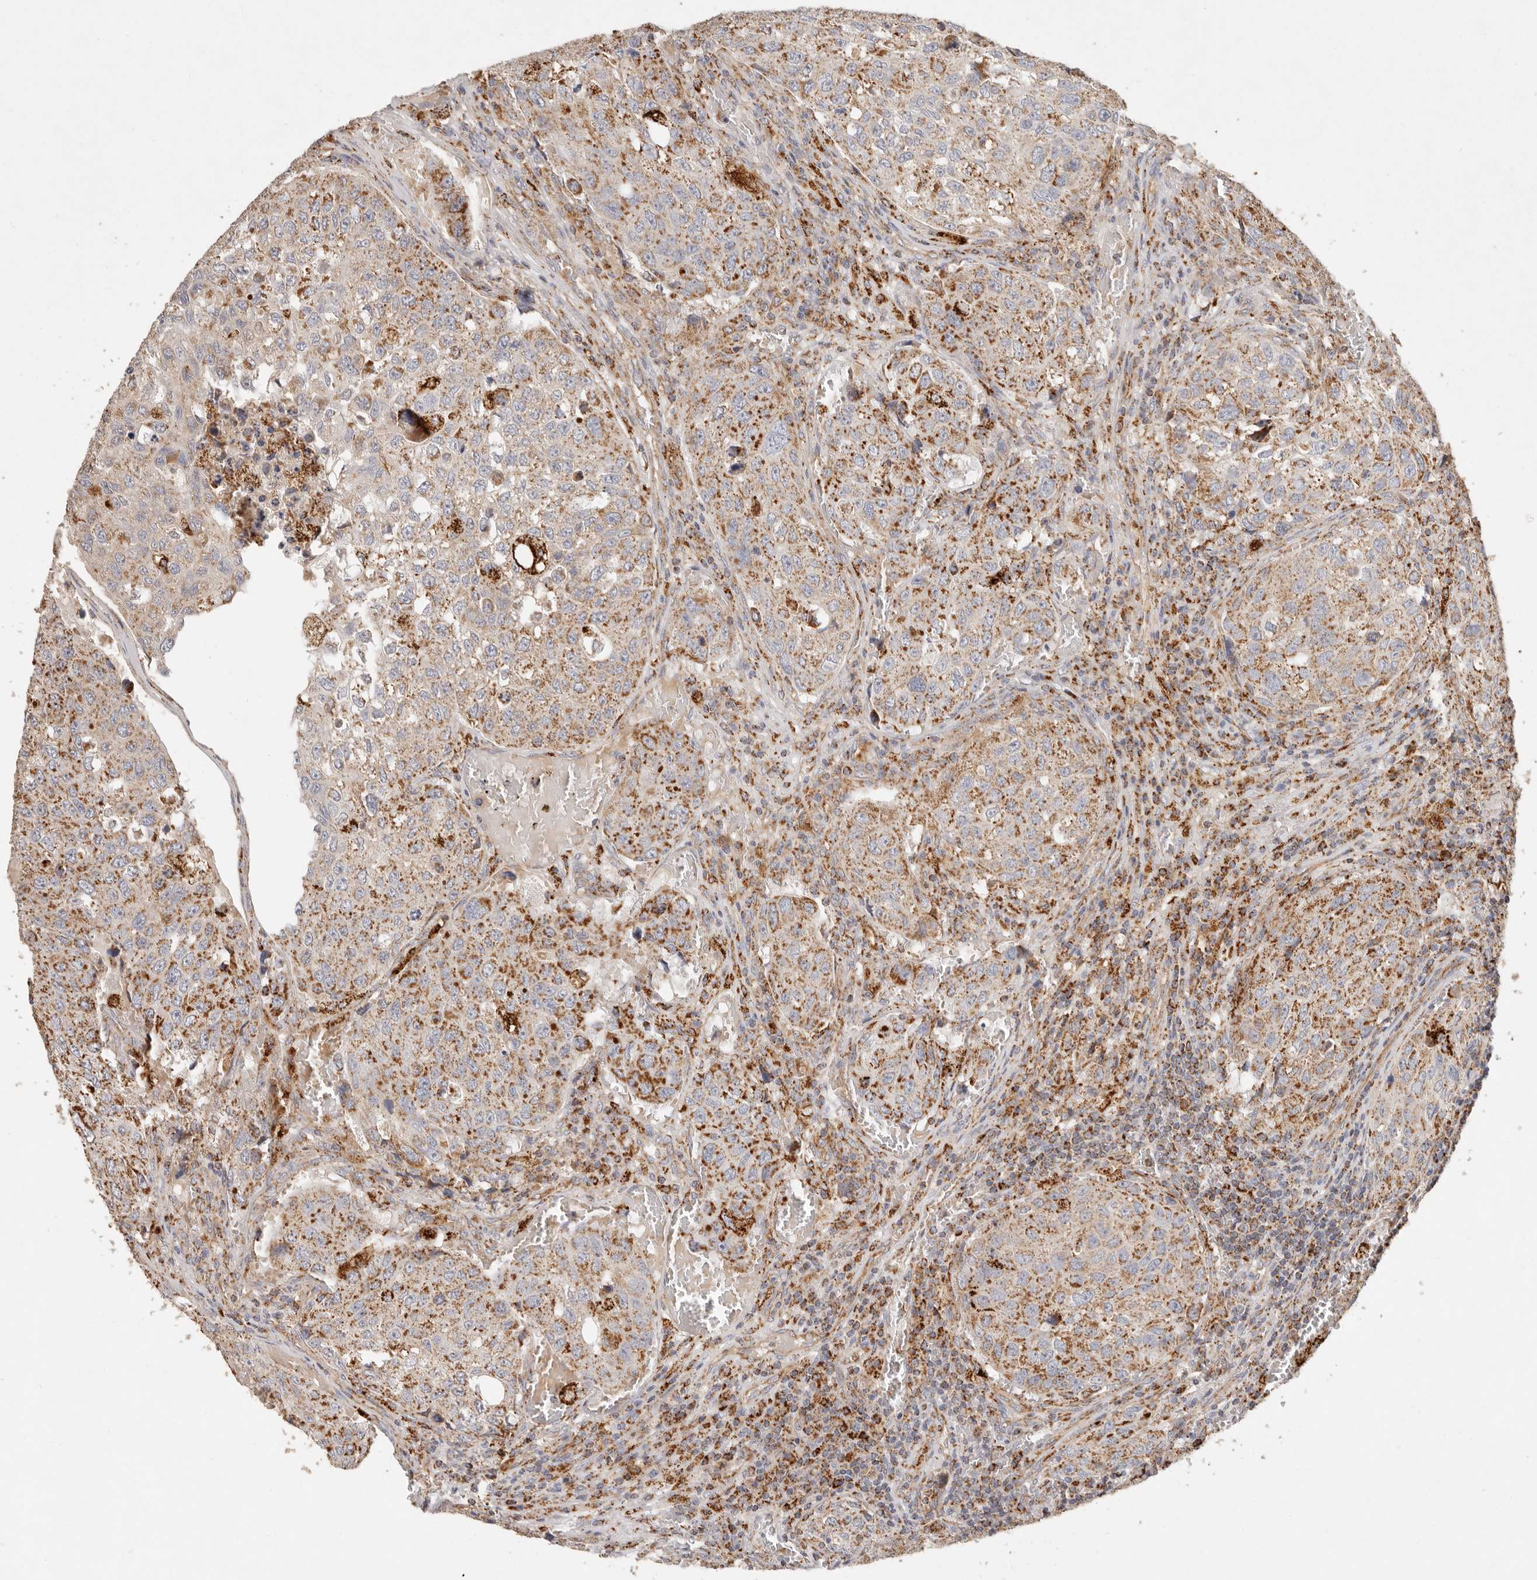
{"staining": {"intensity": "moderate", "quantity": ">75%", "location": "cytoplasmic/membranous"}, "tissue": "urothelial cancer", "cell_type": "Tumor cells", "image_type": "cancer", "snomed": [{"axis": "morphology", "description": "Urothelial carcinoma, High grade"}, {"axis": "topography", "description": "Lymph node"}, {"axis": "topography", "description": "Urinary bladder"}], "caption": "Protein staining demonstrates moderate cytoplasmic/membranous expression in about >75% of tumor cells in urothelial cancer.", "gene": "ARHGEF10L", "patient": {"sex": "male", "age": 51}}